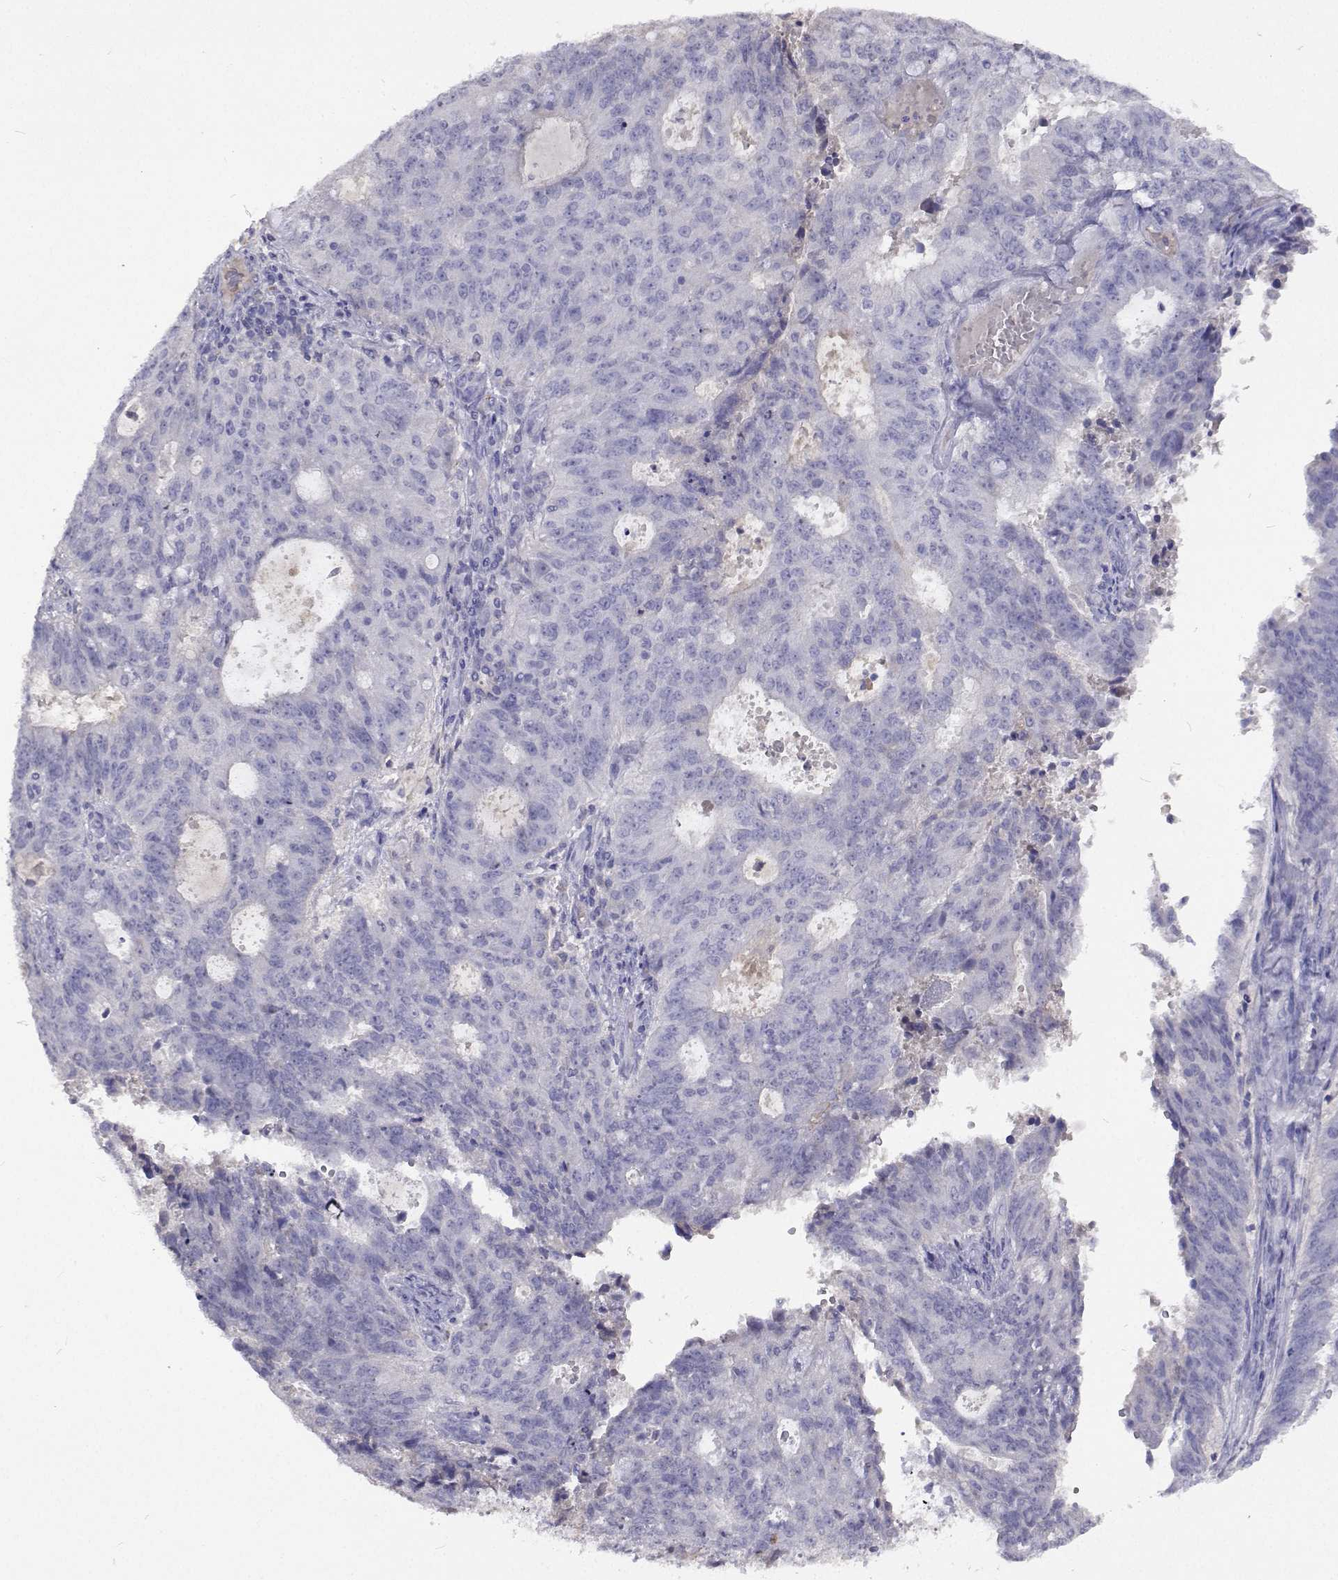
{"staining": {"intensity": "negative", "quantity": "none", "location": "none"}, "tissue": "endometrial cancer", "cell_type": "Tumor cells", "image_type": "cancer", "snomed": [{"axis": "morphology", "description": "Adenocarcinoma, NOS"}, {"axis": "topography", "description": "Endometrium"}], "caption": "Immunohistochemical staining of endometrial cancer (adenocarcinoma) demonstrates no significant expression in tumor cells.", "gene": "CFAP44", "patient": {"sex": "female", "age": 82}}